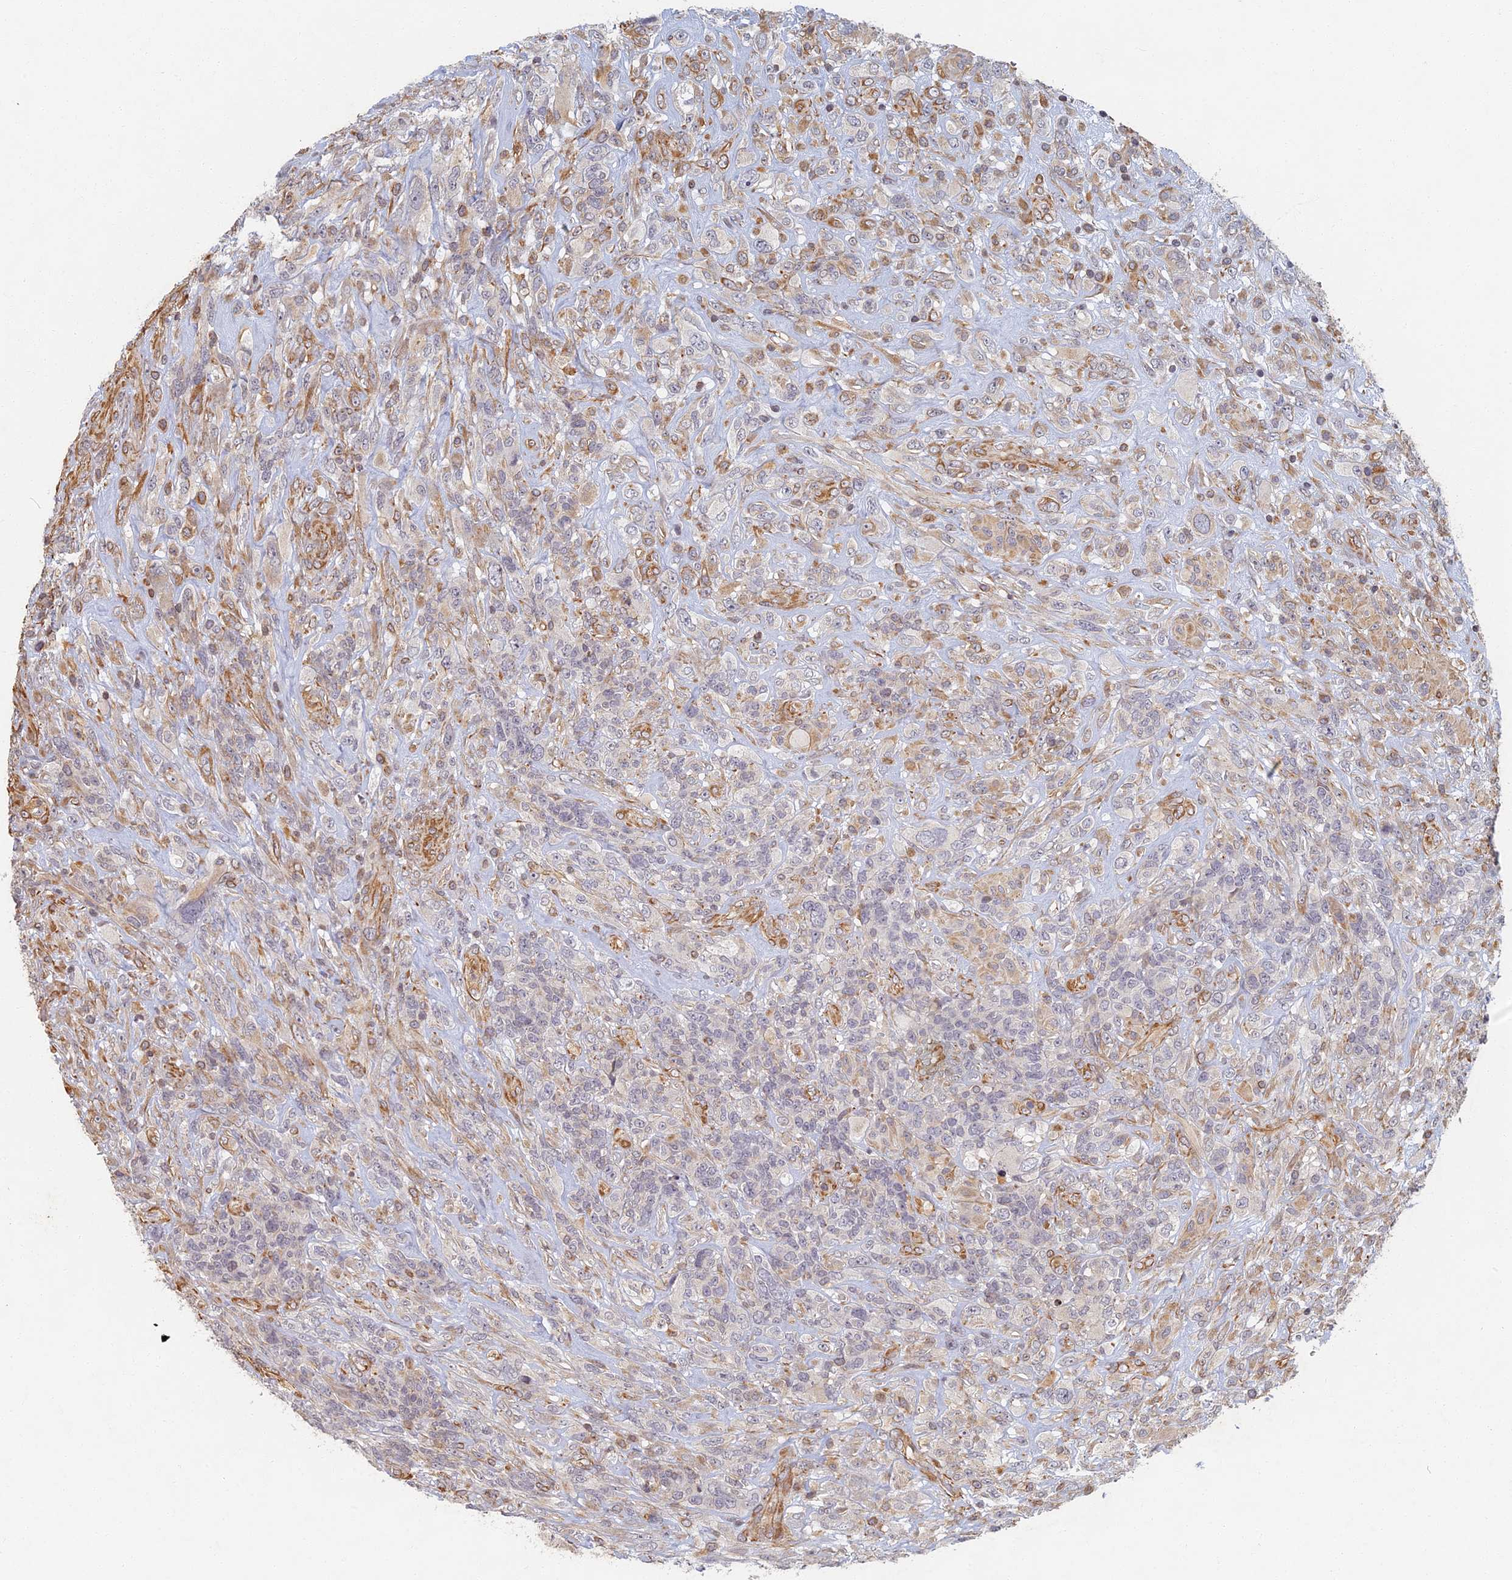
{"staining": {"intensity": "weak", "quantity": "25%-75%", "location": "cytoplasmic/membranous"}, "tissue": "glioma", "cell_type": "Tumor cells", "image_type": "cancer", "snomed": [{"axis": "morphology", "description": "Glioma, malignant, High grade"}, {"axis": "topography", "description": "Brain"}], "caption": "Protein positivity by immunohistochemistry (IHC) displays weak cytoplasmic/membranous positivity in about 25%-75% of tumor cells in glioma. The protein is shown in brown color, while the nuclei are stained blue.", "gene": "ABCB10", "patient": {"sex": "male", "age": 61}}